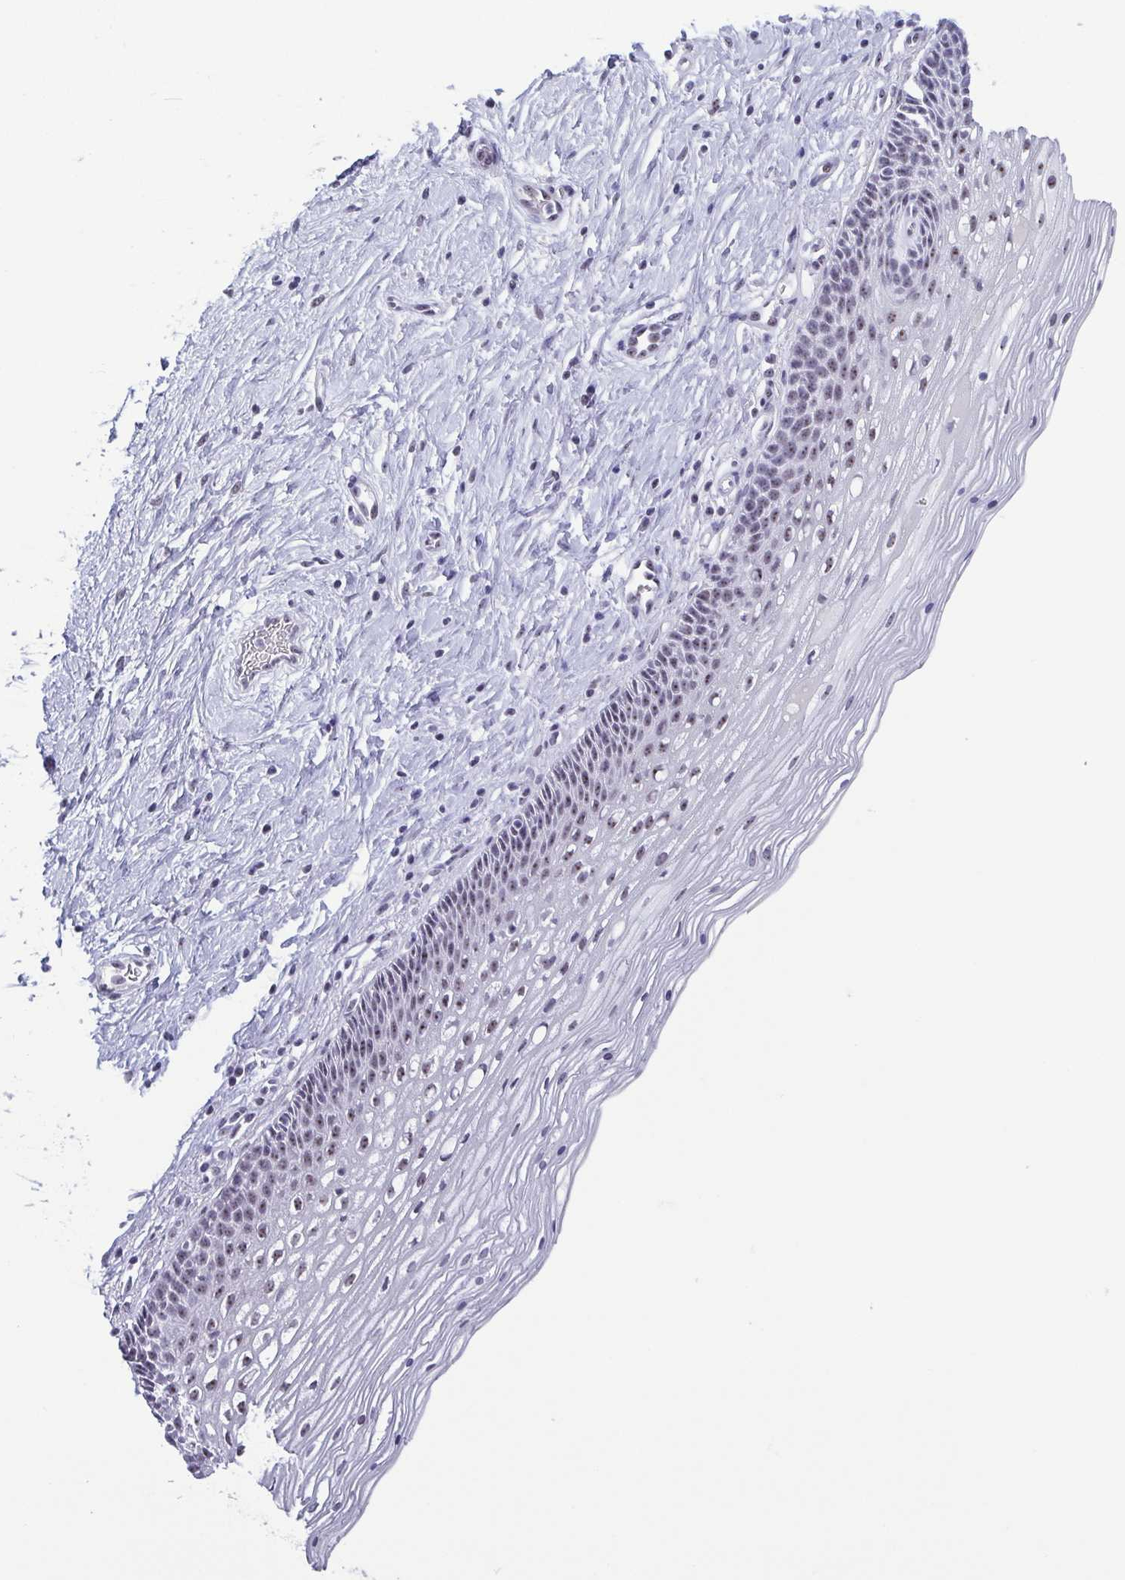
{"staining": {"intensity": "negative", "quantity": "none", "location": "none"}, "tissue": "cervix", "cell_type": "Glandular cells", "image_type": "normal", "snomed": [{"axis": "morphology", "description": "Normal tissue, NOS"}, {"axis": "topography", "description": "Cervix"}], "caption": "A high-resolution image shows immunohistochemistry (IHC) staining of benign cervix, which demonstrates no significant staining in glandular cells.", "gene": "BZW1", "patient": {"sex": "female", "age": 34}}